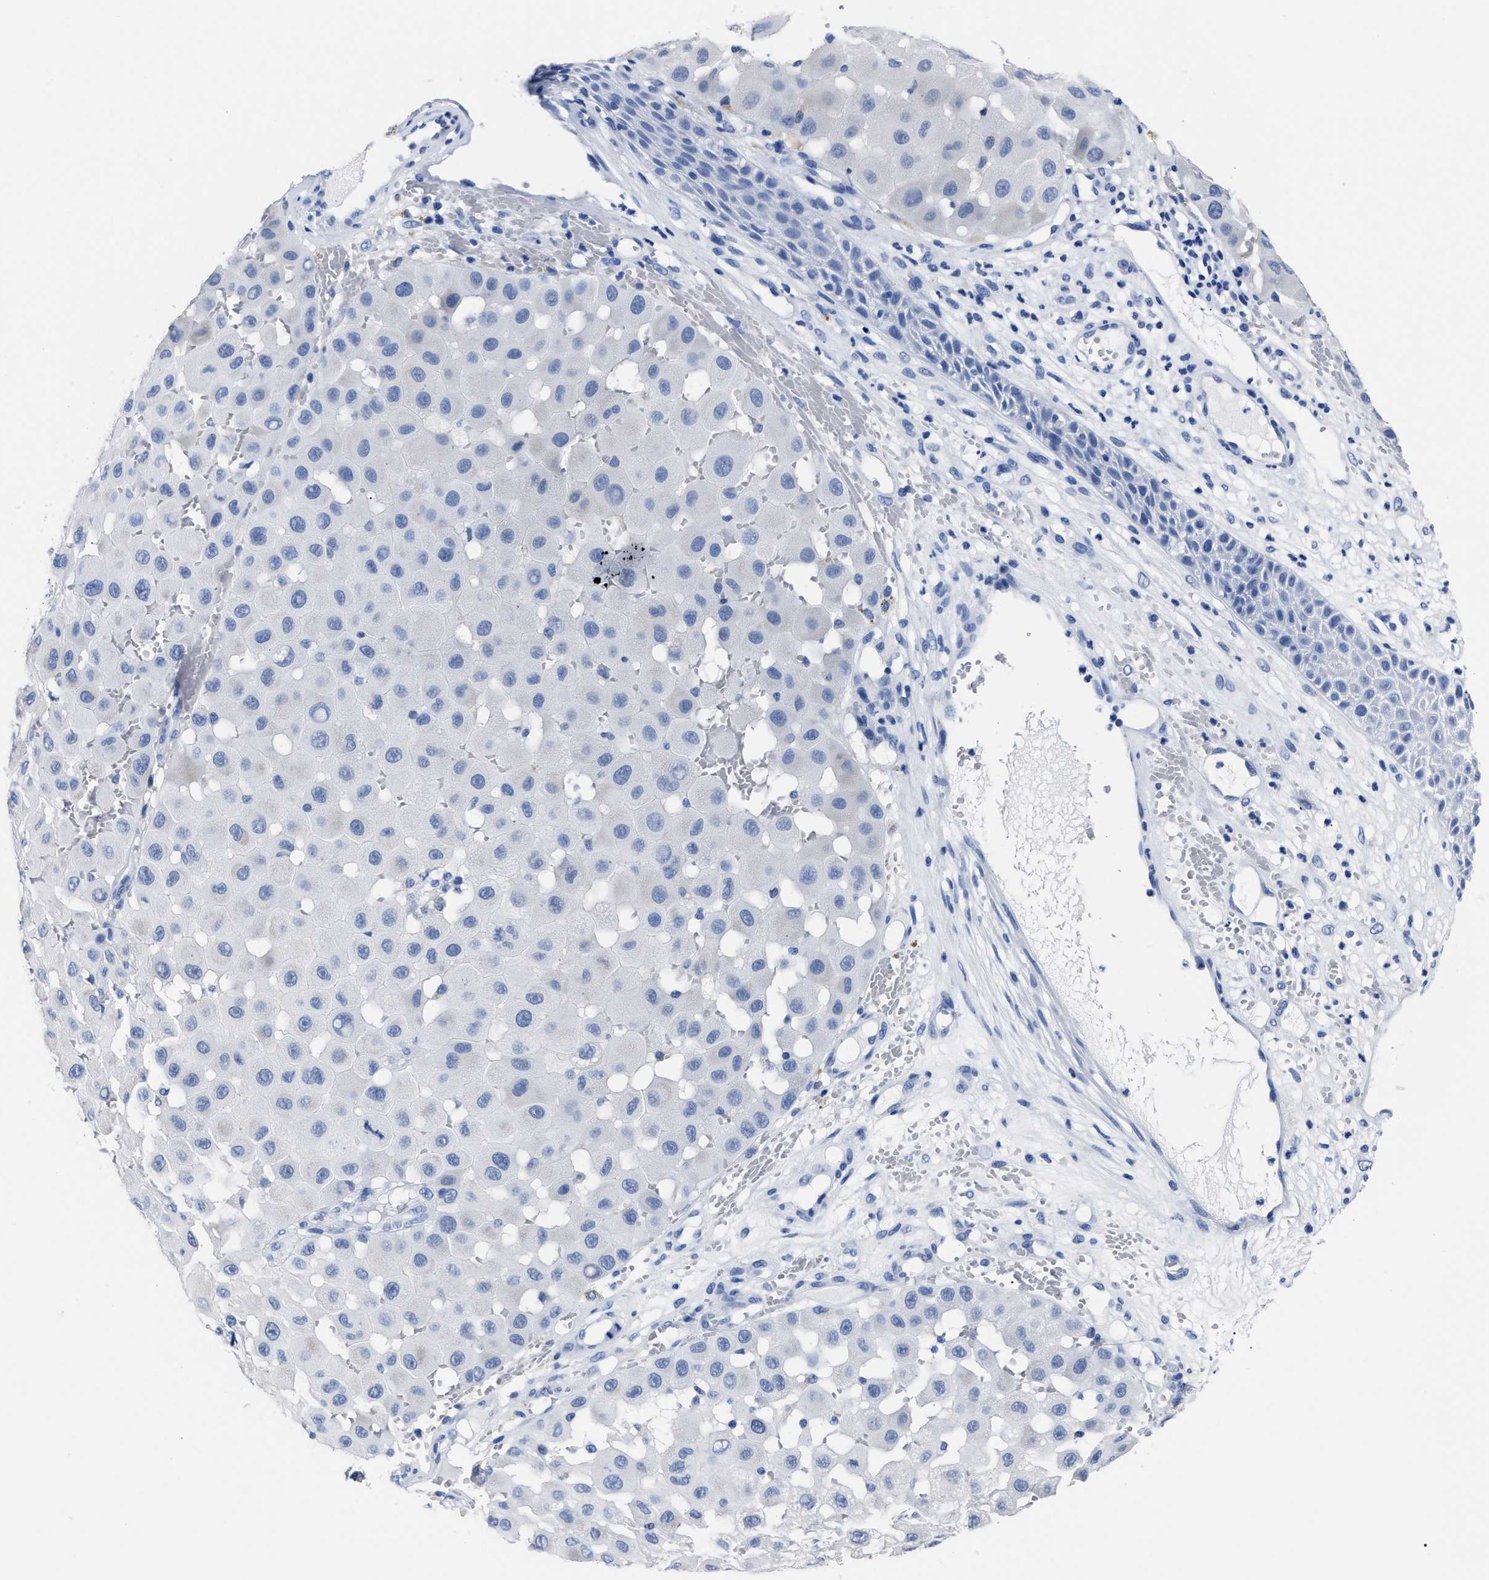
{"staining": {"intensity": "negative", "quantity": "none", "location": "none"}, "tissue": "melanoma", "cell_type": "Tumor cells", "image_type": "cancer", "snomed": [{"axis": "morphology", "description": "Malignant melanoma, NOS"}, {"axis": "topography", "description": "Skin"}], "caption": "Melanoma stained for a protein using immunohistochemistry (IHC) demonstrates no staining tumor cells.", "gene": "ALPG", "patient": {"sex": "female", "age": 81}}